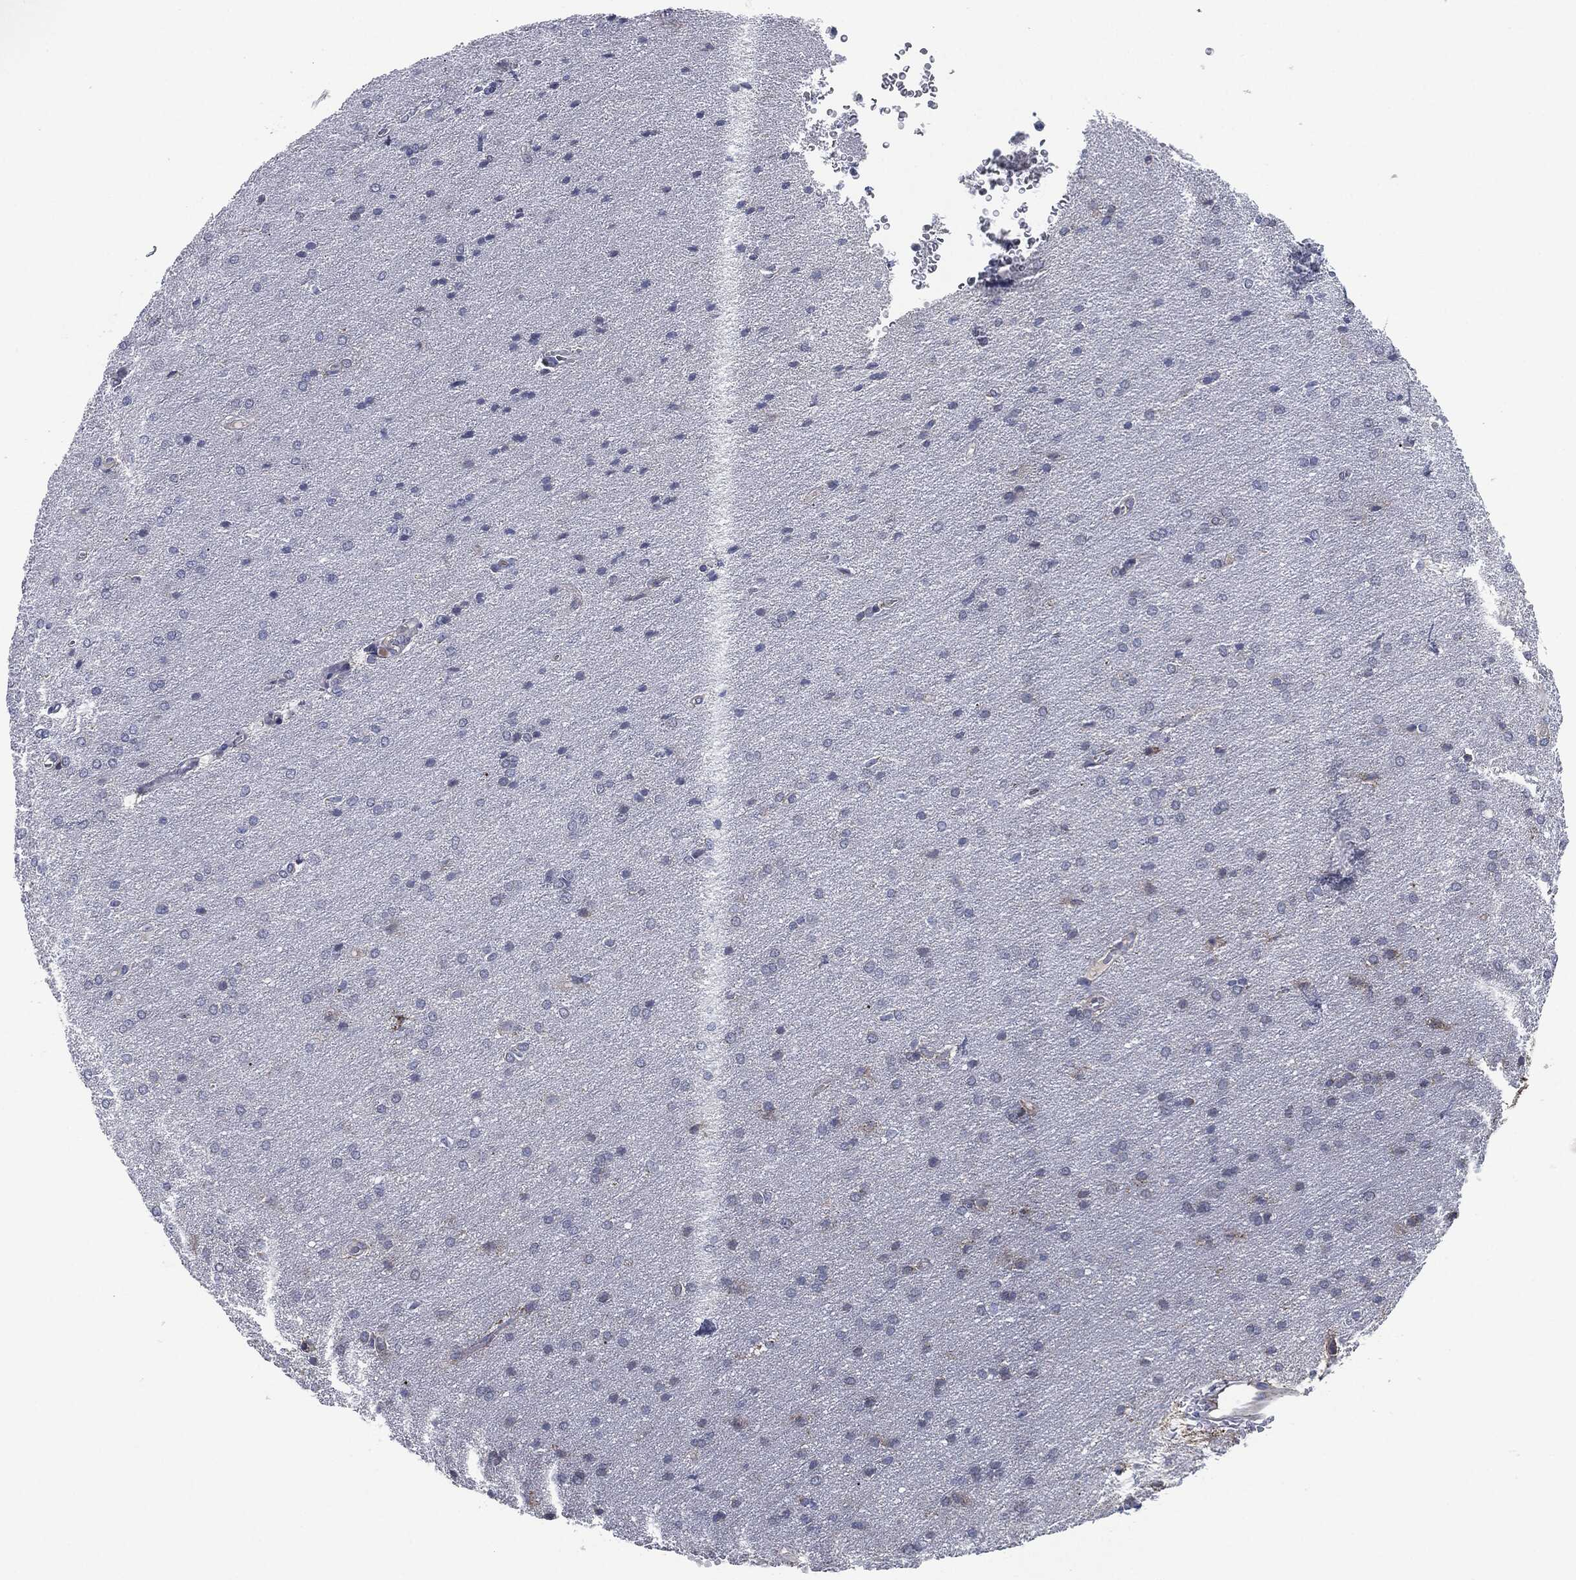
{"staining": {"intensity": "negative", "quantity": "none", "location": "none"}, "tissue": "glioma", "cell_type": "Tumor cells", "image_type": "cancer", "snomed": [{"axis": "morphology", "description": "Glioma, malignant, Low grade"}, {"axis": "topography", "description": "Brain"}], "caption": "A histopathology image of low-grade glioma (malignant) stained for a protein exhibits no brown staining in tumor cells.", "gene": "SHROOM2", "patient": {"sex": "female", "age": 32}}